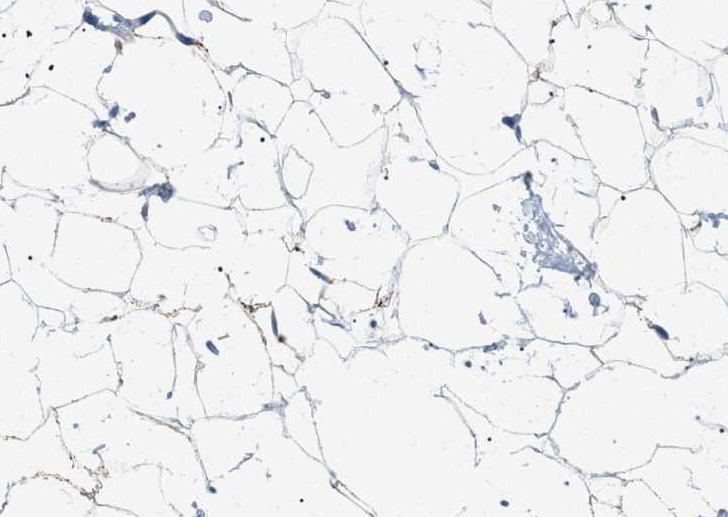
{"staining": {"intensity": "negative", "quantity": "none", "location": "none"}, "tissue": "adipose tissue", "cell_type": "Adipocytes", "image_type": "normal", "snomed": [{"axis": "morphology", "description": "Normal tissue, NOS"}, {"axis": "topography", "description": "Breast"}, {"axis": "topography", "description": "Soft tissue"}], "caption": "High magnification brightfield microscopy of normal adipose tissue stained with DAB (3,3'-diaminobenzidine) (brown) and counterstained with hematoxylin (blue): adipocytes show no significant expression.", "gene": "TASOR", "patient": {"sex": "female", "age": 75}}